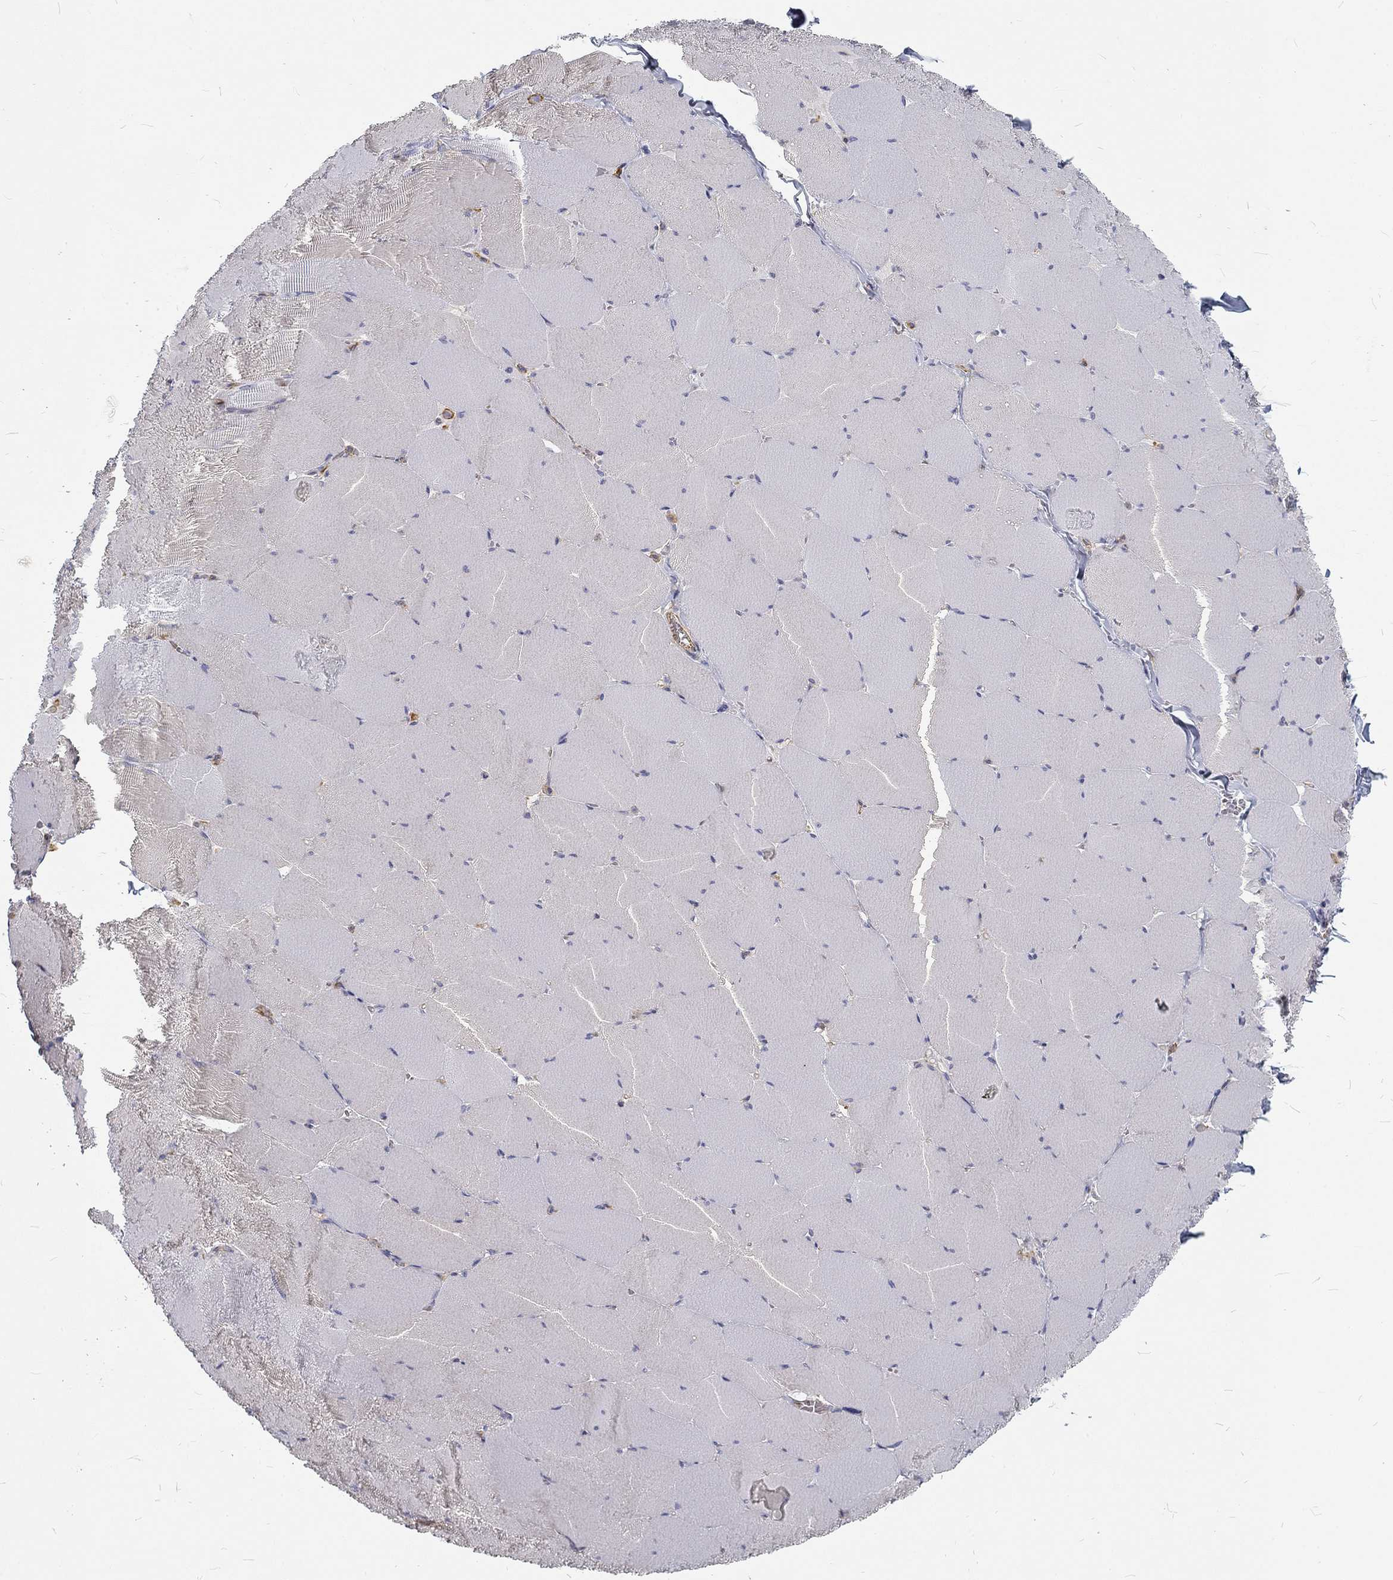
{"staining": {"intensity": "negative", "quantity": "none", "location": "none"}, "tissue": "skeletal muscle", "cell_type": "Myocytes", "image_type": "normal", "snomed": [{"axis": "morphology", "description": "Normal tissue, NOS"}, {"axis": "morphology", "description": "Malignant melanoma, Metastatic site"}, {"axis": "topography", "description": "Skeletal muscle"}], "caption": "Micrograph shows no protein positivity in myocytes of unremarkable skeletal muscle. (DAB (3,3'-diaminobenzidine) immunohistochemistry (IHC), high magnification).", "gene": "MTMR11", "patient": {"sex": "male", "age": 50}}